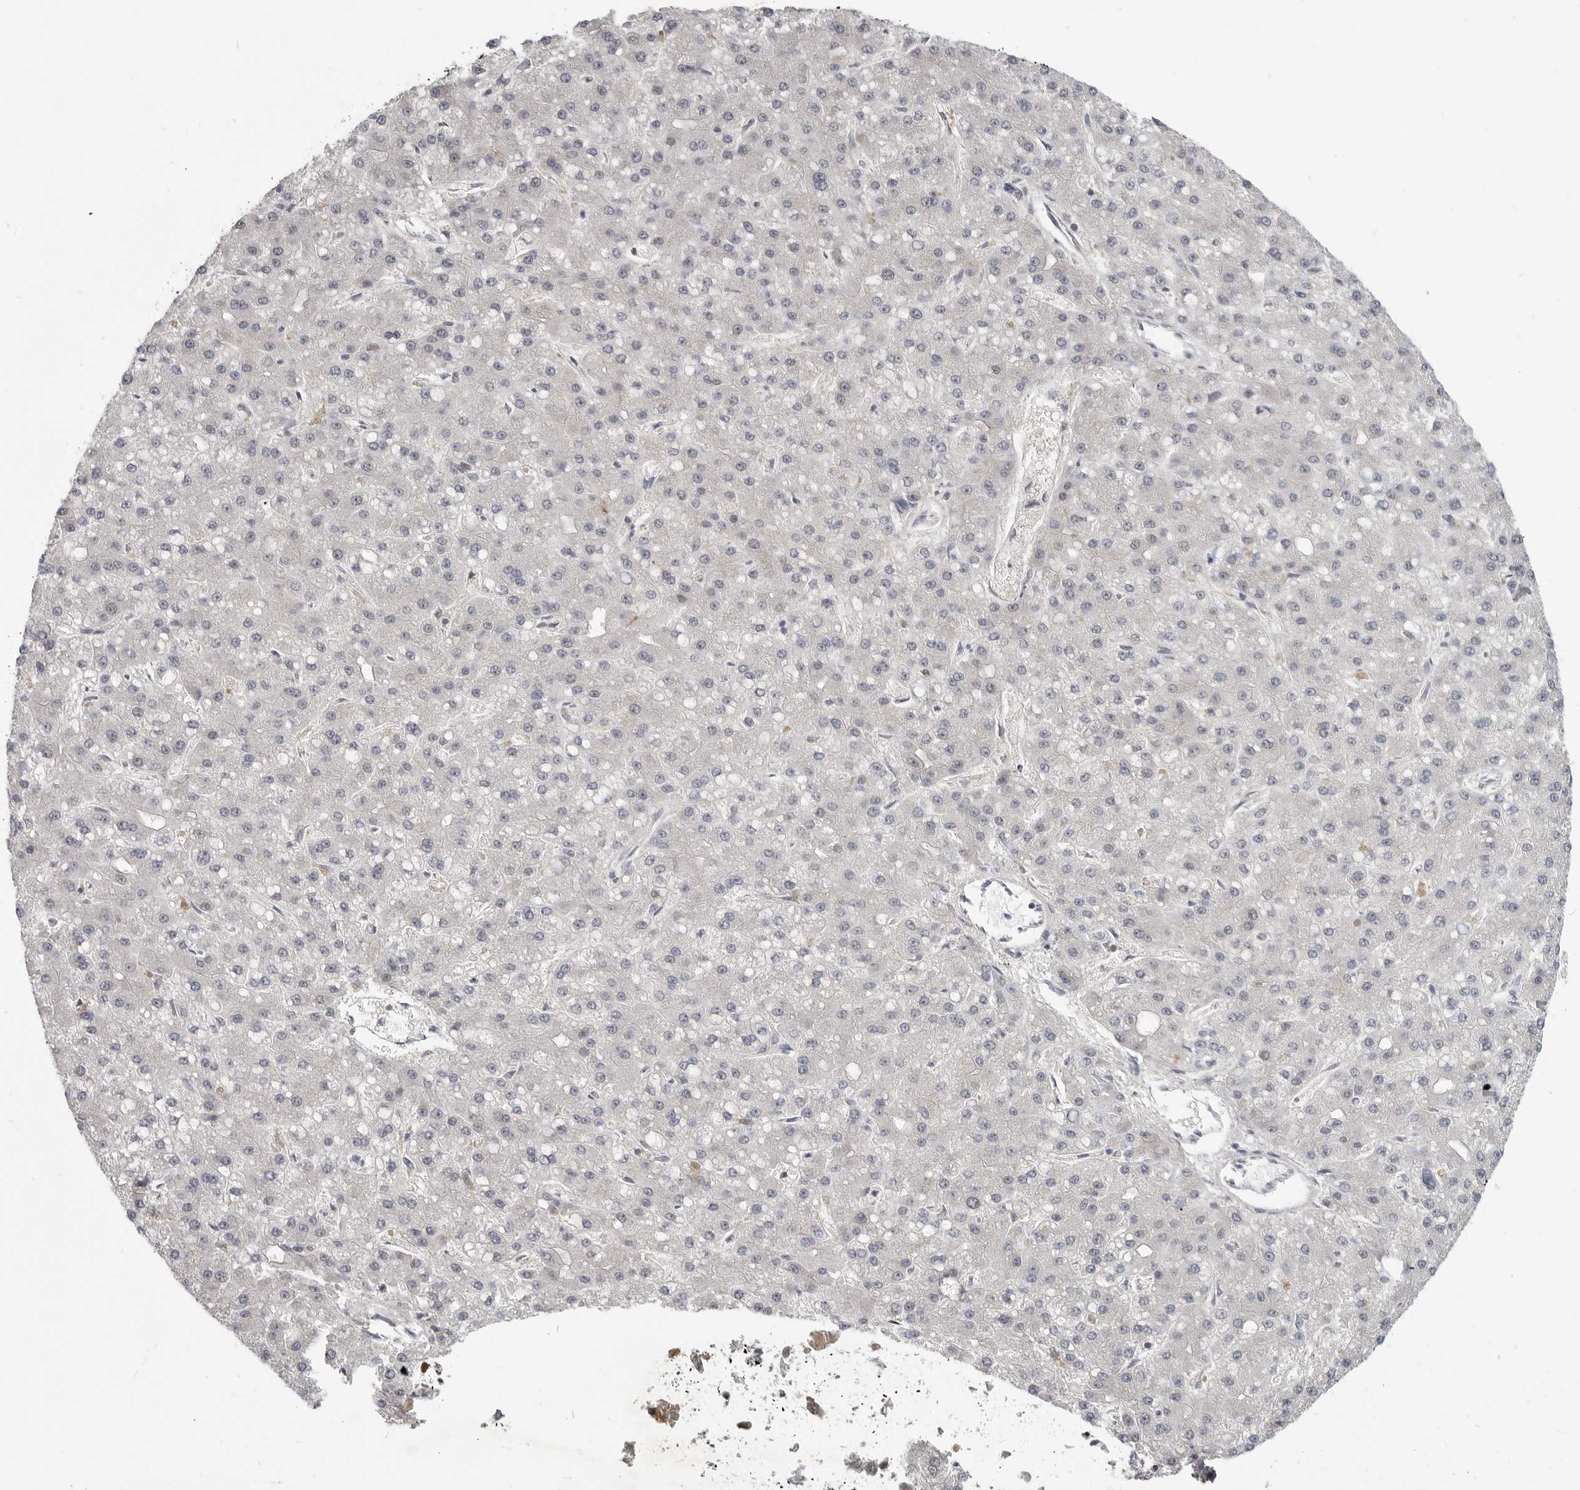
{"staining": {"intensity": "negative", "quantity": "none", "location": "none"}, "tissue": "liver cancer", "cell_type": "Tumor cells", "image_type": "cancer", "snomed": [{"axis": "morphology", "description": "Carcinoma, Hepatocellular, NOS"}, {"axis": "topography", "description": "Liver"}], "caption": "An IHC histopathology image of liver cancer is shown. There is no staining in tumor cells of liver cancer.", "gene": "CEP295NL", "patient": {"sex": "male", "age": 67}}